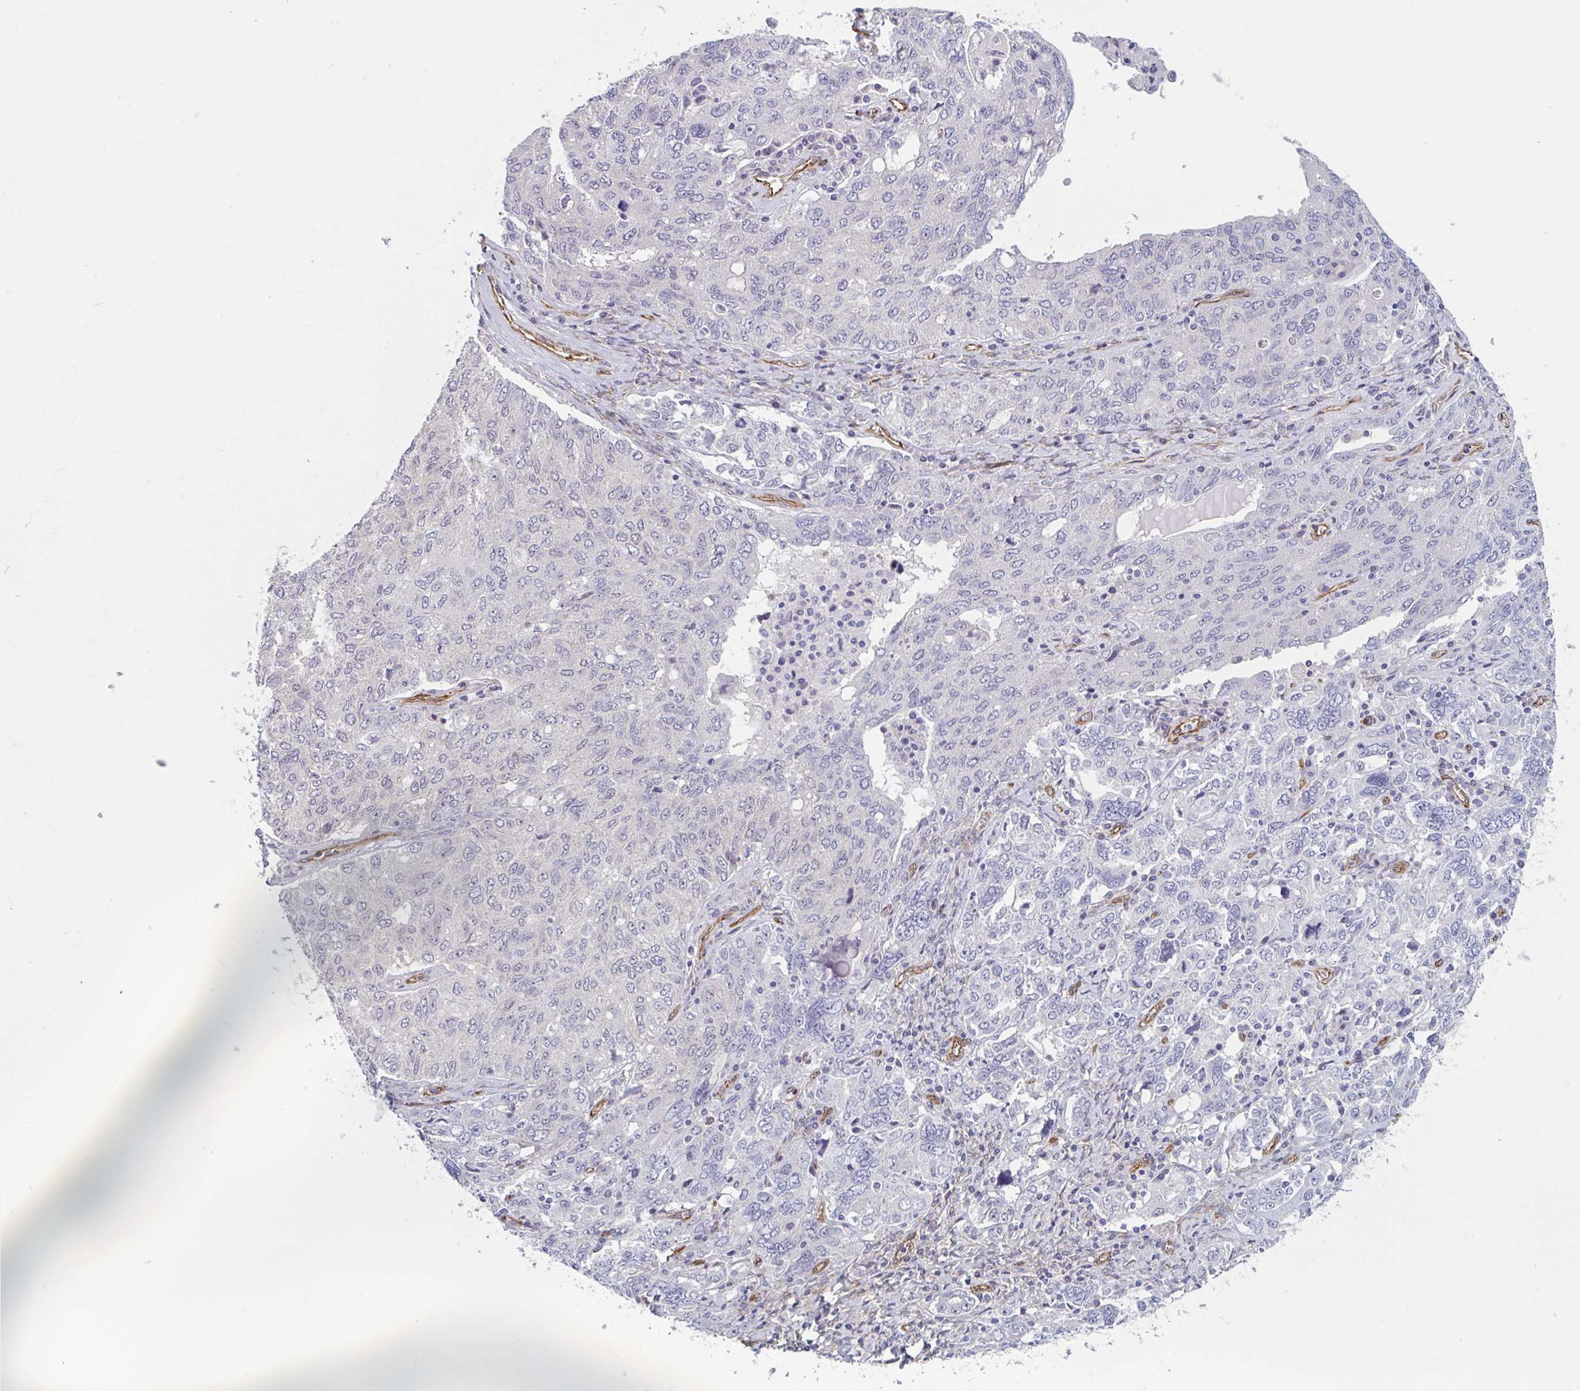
{"staining": {"intensity": "negative", "quantity": "none", "location": "none"}, "tissue": "ovarian cancer", "cell_type": "Tumor cells", "image_type": "cancer", "snomed": [{"axis": "morphology", "description": "Carcinoma, endometroid"}, {"axis": "topography", "description": "Ovary"}], "caption": "High magnification brightfield microscopy of endometroid carcinoma (ovarian) stained with DAB (3,3'-diaminobenzidine) (brown) and counterstained with hematoxylin (blue): tumor cells show no significant expression.", "gene": "CITED4", "patient": {"sex": "female", "age": 62}}